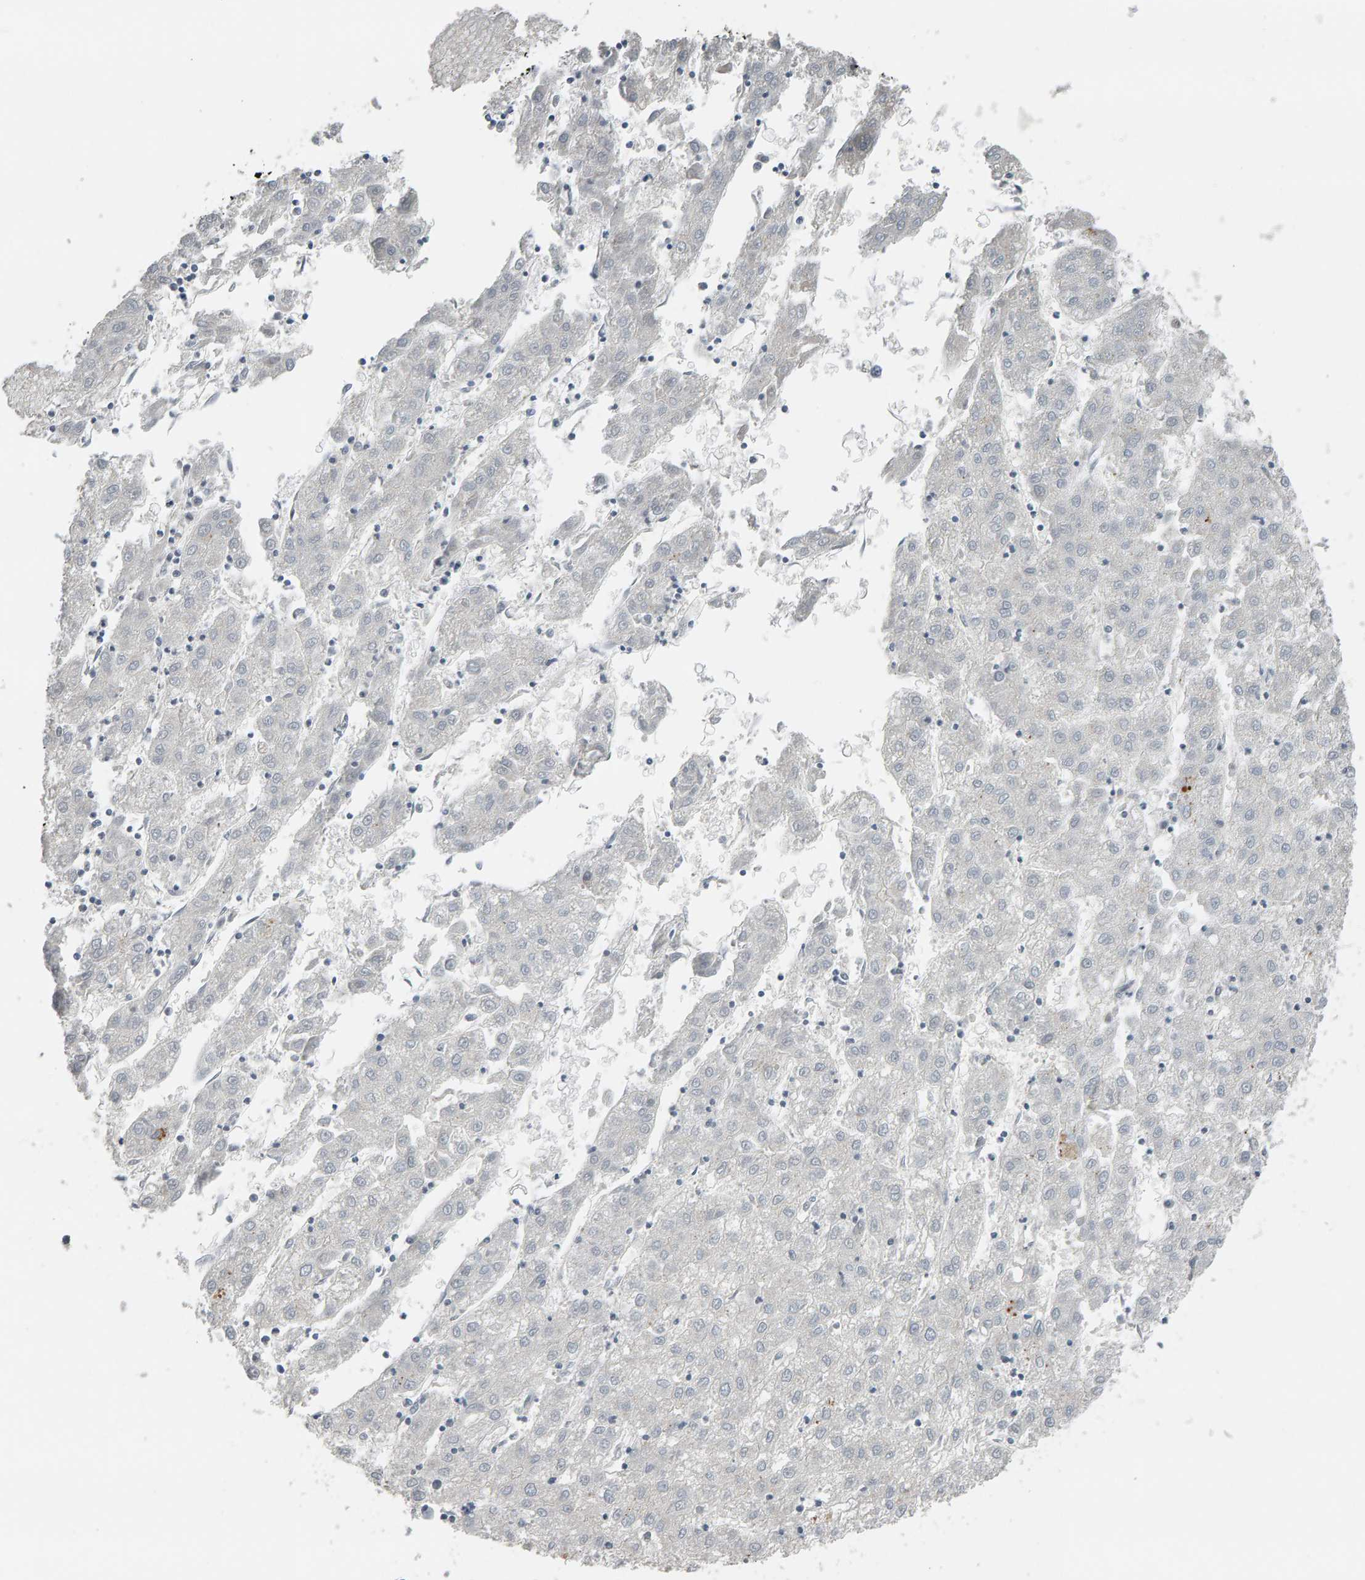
{"staining": {"intensity": "negative", "quantity": "none", "location": "none"}, "tissue": "liver cancer", "cell_type": "Tumor cells", "image_type": "cancer", "snomed": [{"axis": "morphology", "description": "Carcinoma, Hepatocellular, NOS"}, {"axis": "topography", "description": "Liver"}], "caption": "IHC histopathology image of liver cancer stained for a protein (brown), which shows no staining in tumor cells. (Immunohistochemistry (ihc), brightfield microscopy, high magnification).", "gene": "IPPK", "patient": {"sex": "male", "age": 72}}